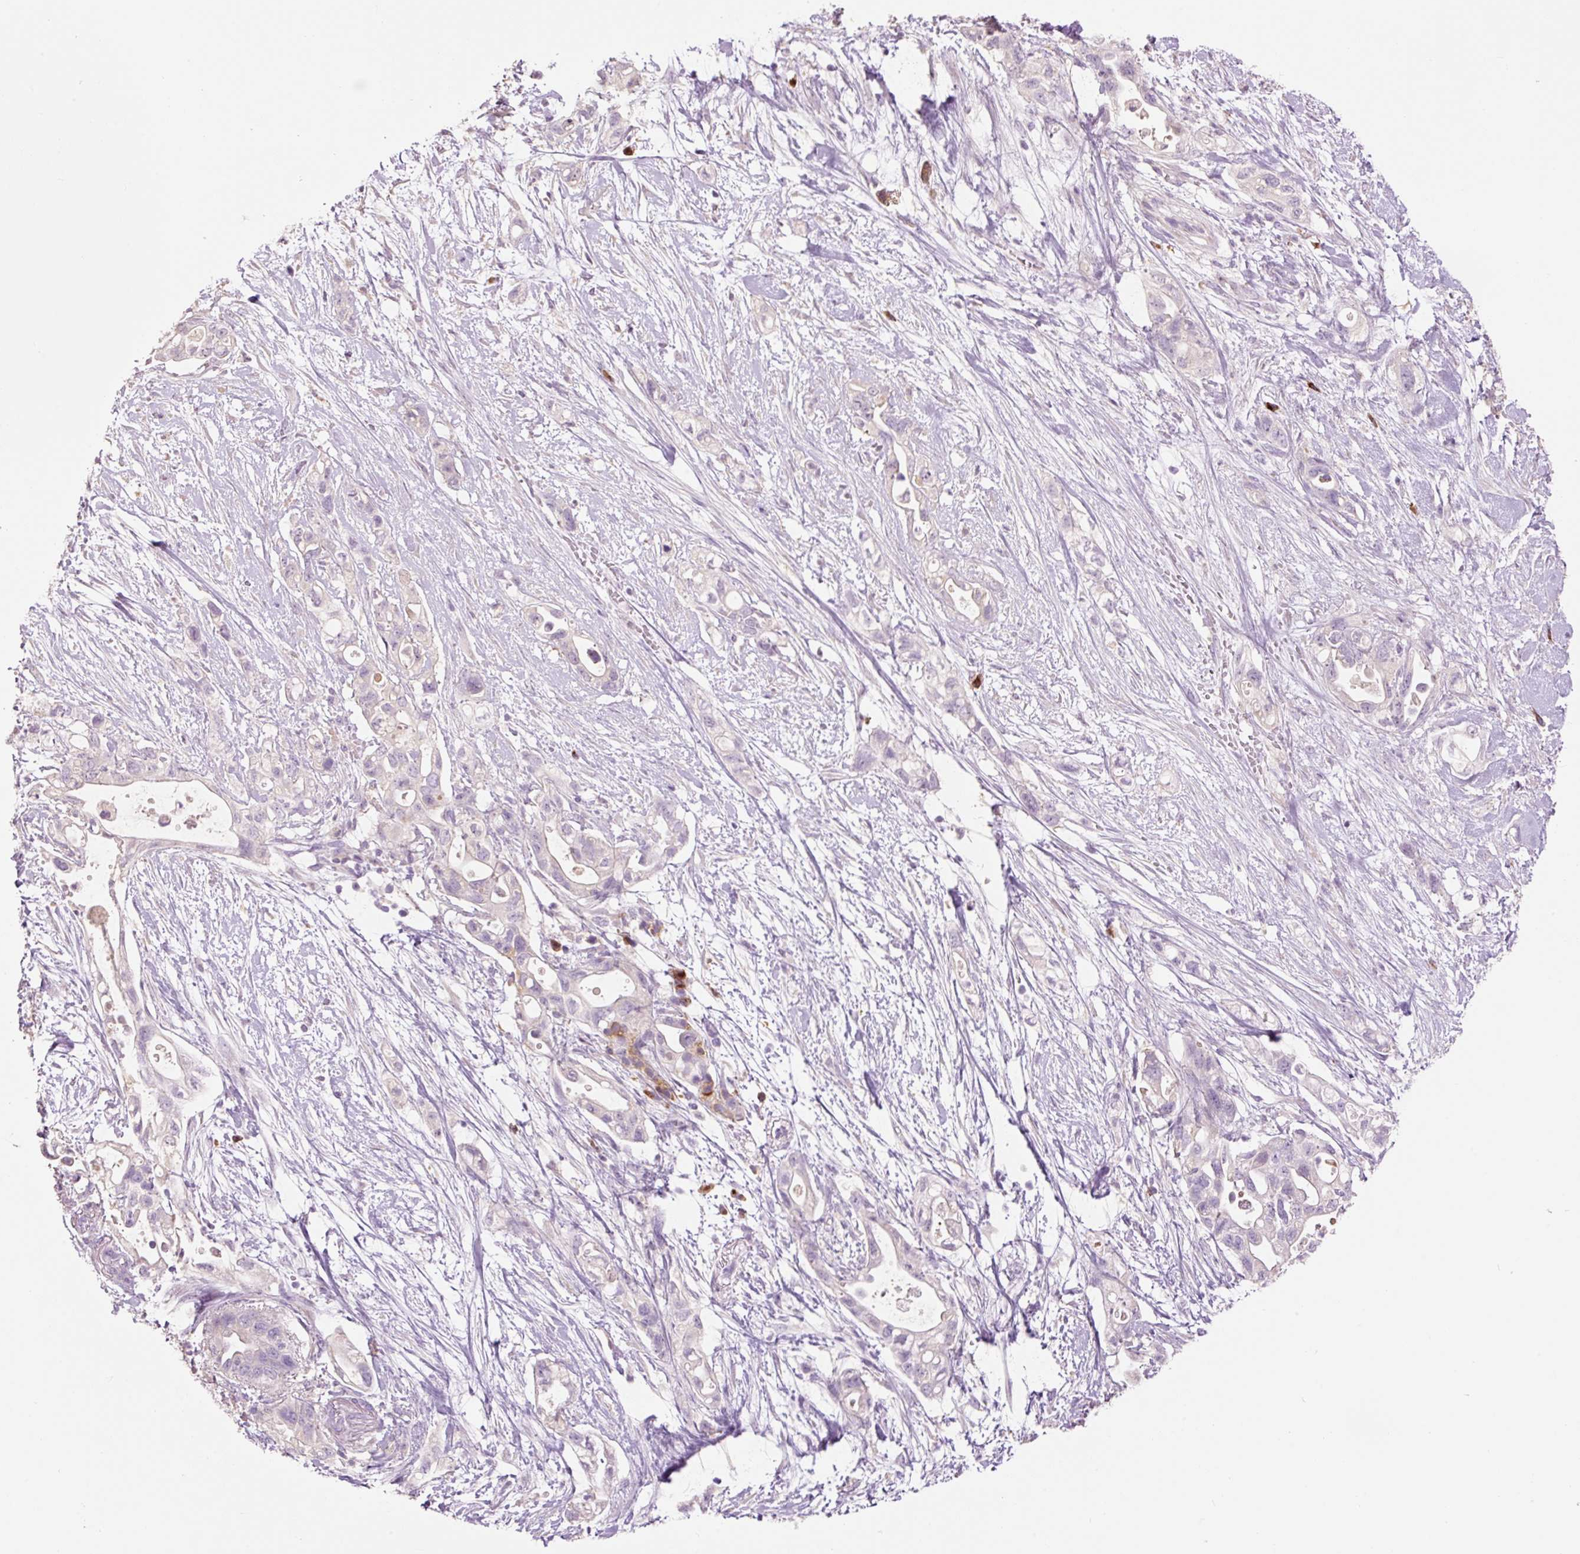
{"staining": {"intensity": "negative", "quantity": "none", "location": "none"}, "tissue": "pancreatic cancer", "cell_type": "Tumor cells", "image_type": "cancer", "snomed": [{"axis": "morphology", "description": "Adenocarcinoma, NOS"}, {"axis": "topography", "description": "Pancreas"}], "caption": "The photomicrograph reveals no staining of tumor cells in adenocarcinoma (pancreatic). (Stains: DAB (3,3'-diaminobenzidine) IHC with hematoxylin counter stain, Microscopy: brightfield microscopy at high magnification).", "gene": "HAX1", "patient": {"sex": "female", "age": 72}}